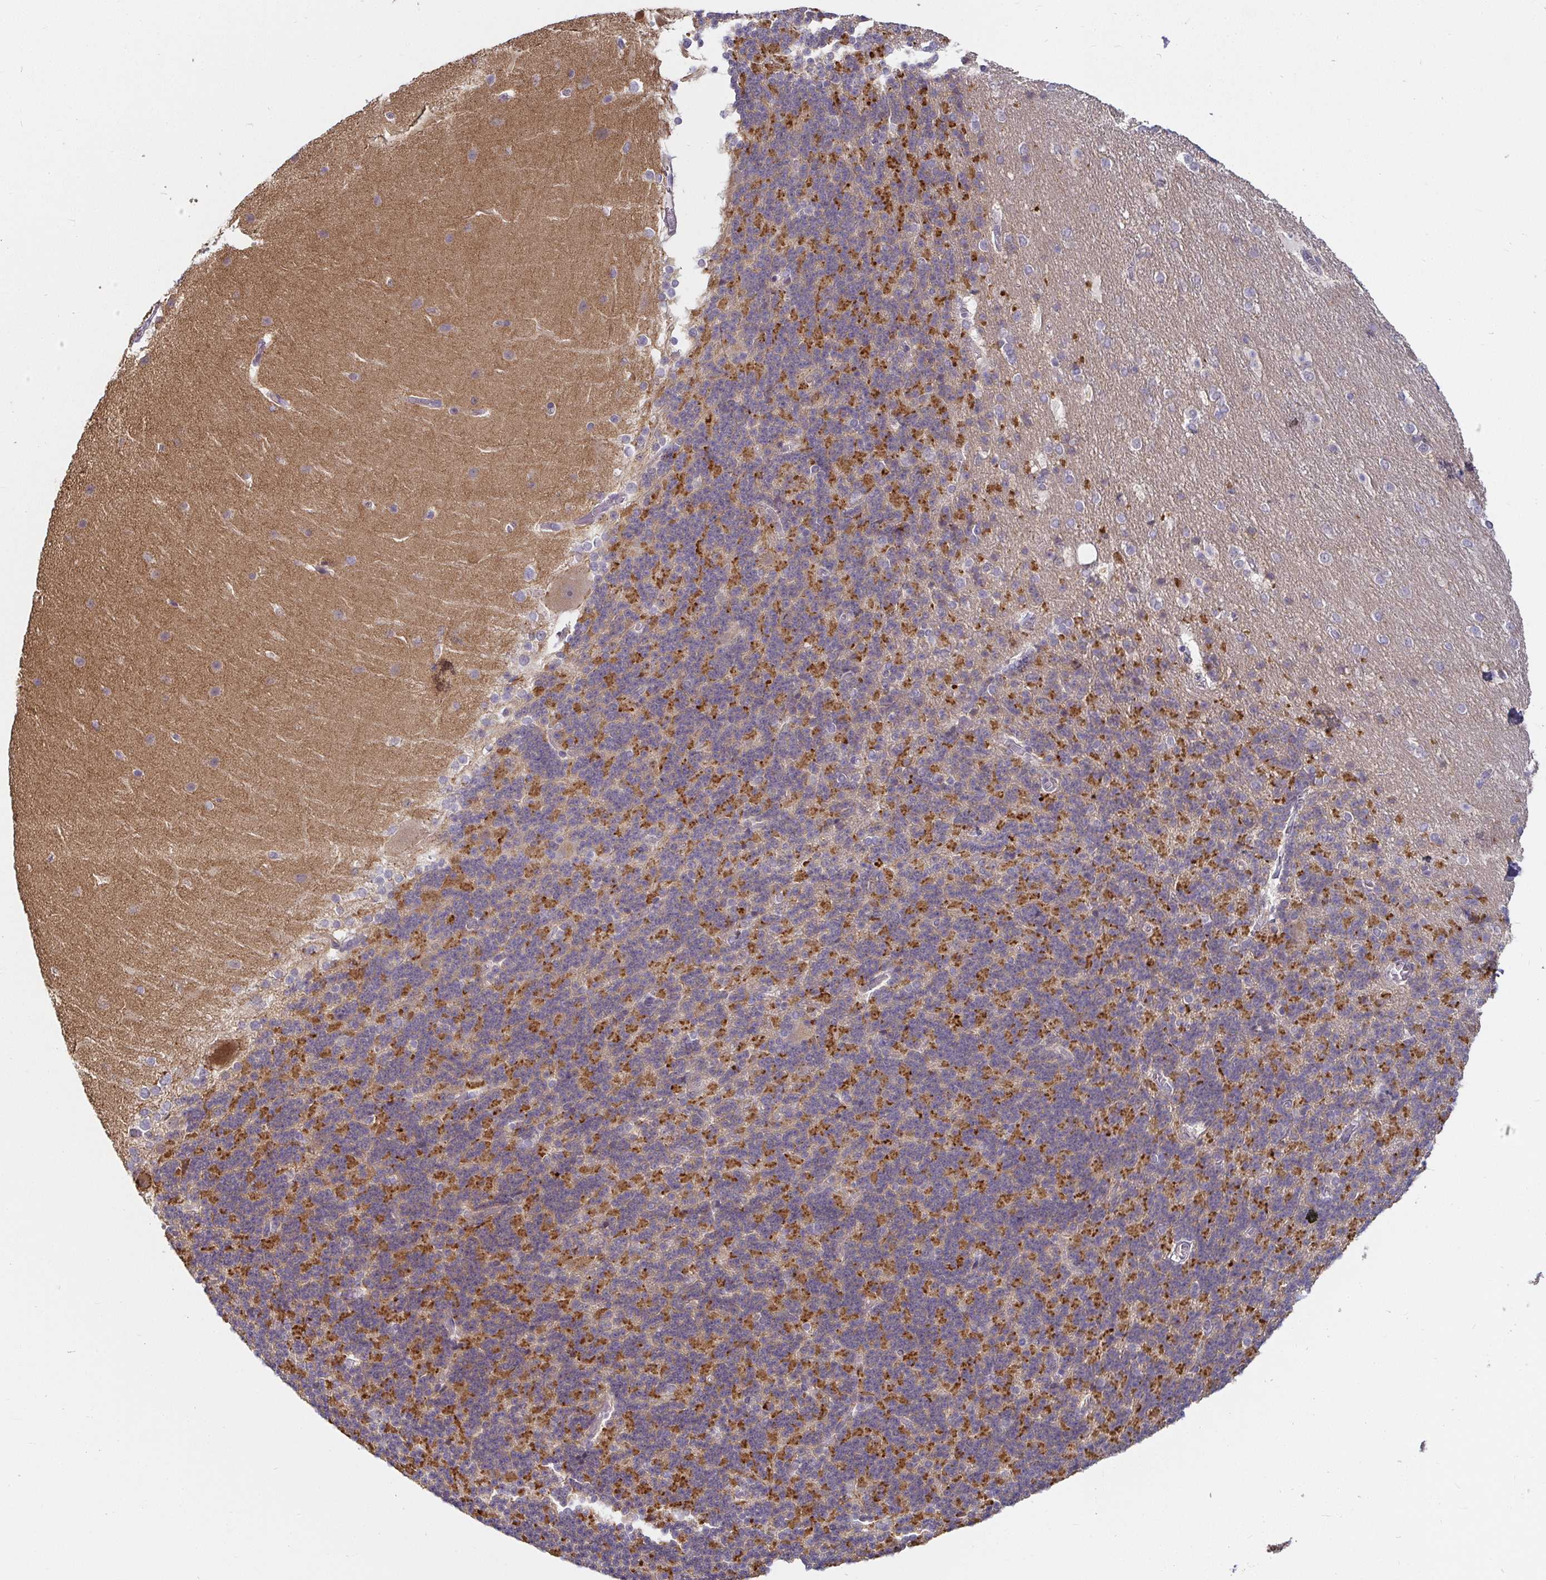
{"staining": {"intensity": "strong", "quantity": "25%-75%", "location": "cytoplasmic/membranous"}, "tissue": "cerebellum", "cell_type": "Cells in granular layer", "image_type": "normal", "snomed": [{"axis": "morphology", "description": "Normal tissue, NOS"}, {"axis": "topography", "description": "Cerebellum"}], "caption": "High-magnification brightfield microscopy of unremarkable cerebellum stained with DAB (brown) and counterstained with hematoxylin (blue). cells in granular layer exhibit strong cytoplasmic/membranous positivity is appreciated in about25%-75% of cells.", "gene": "CDH18", "patient": {"sex": "female", "age": 19}}